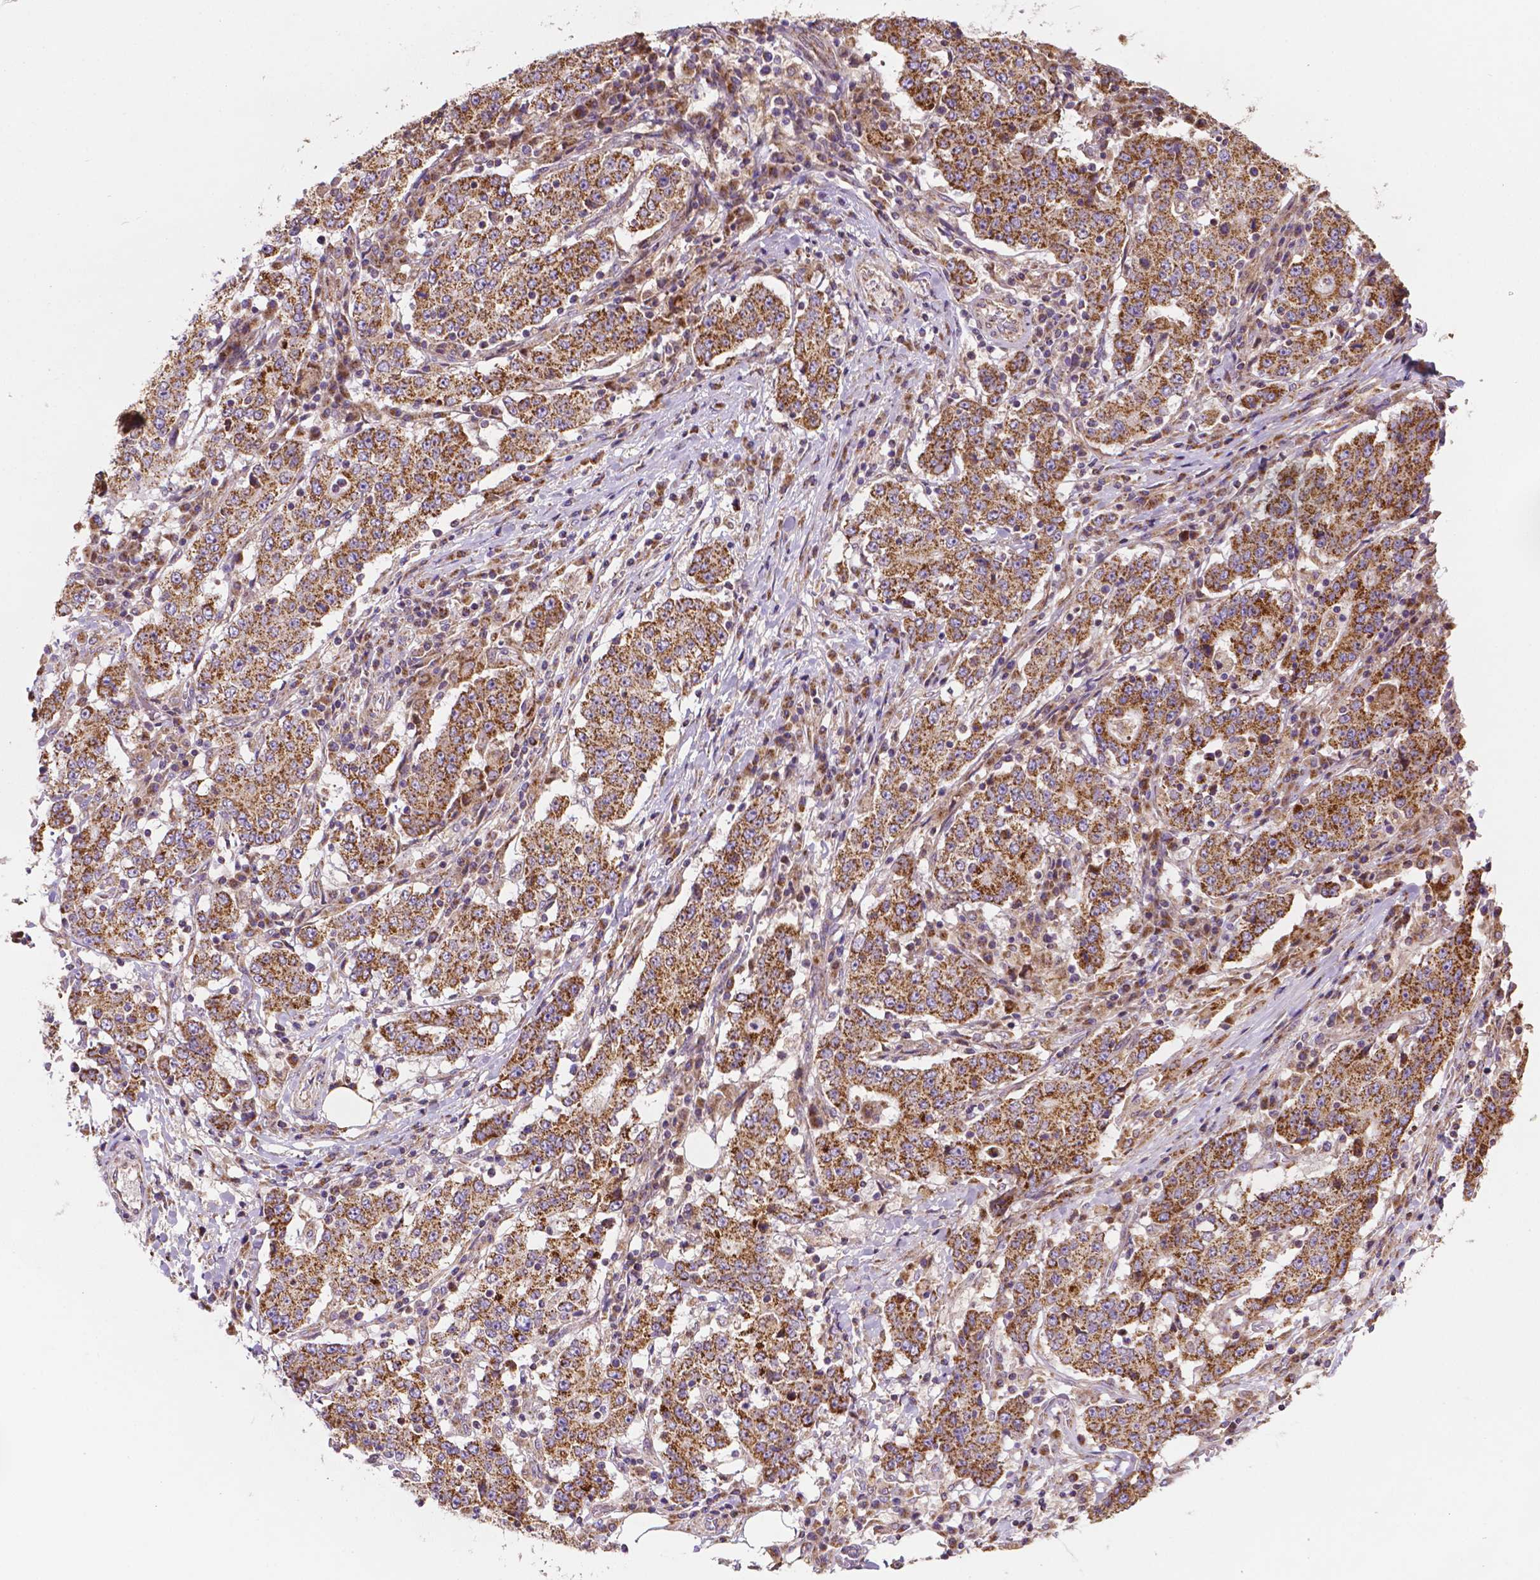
{"staining": {"intensity": "moderate", "quantity": ">75%", "location": "cytoplasmic/membranous"}, "tissue": "stomach cancer", "cell_type": "Tumor cells", "image_type": "cancer", "snomed": [{"axis": "morphology", "description": "Adenocarcinoma, NOS"}, {"axis": "topography", "description": "Stomach"}], "caption": "Brown immunohistochemical staining in stomach adenocarcinoma demonstrates moderate cytoplasmic/membranous expression in approximately >75% of tumor cells. (DAB (3,3'-diaminobenzidine) = brown stain, brightfield microscopy at high magnification).", "gene": "ILVBL", "patient": {"sex": "male", "age": 59}}